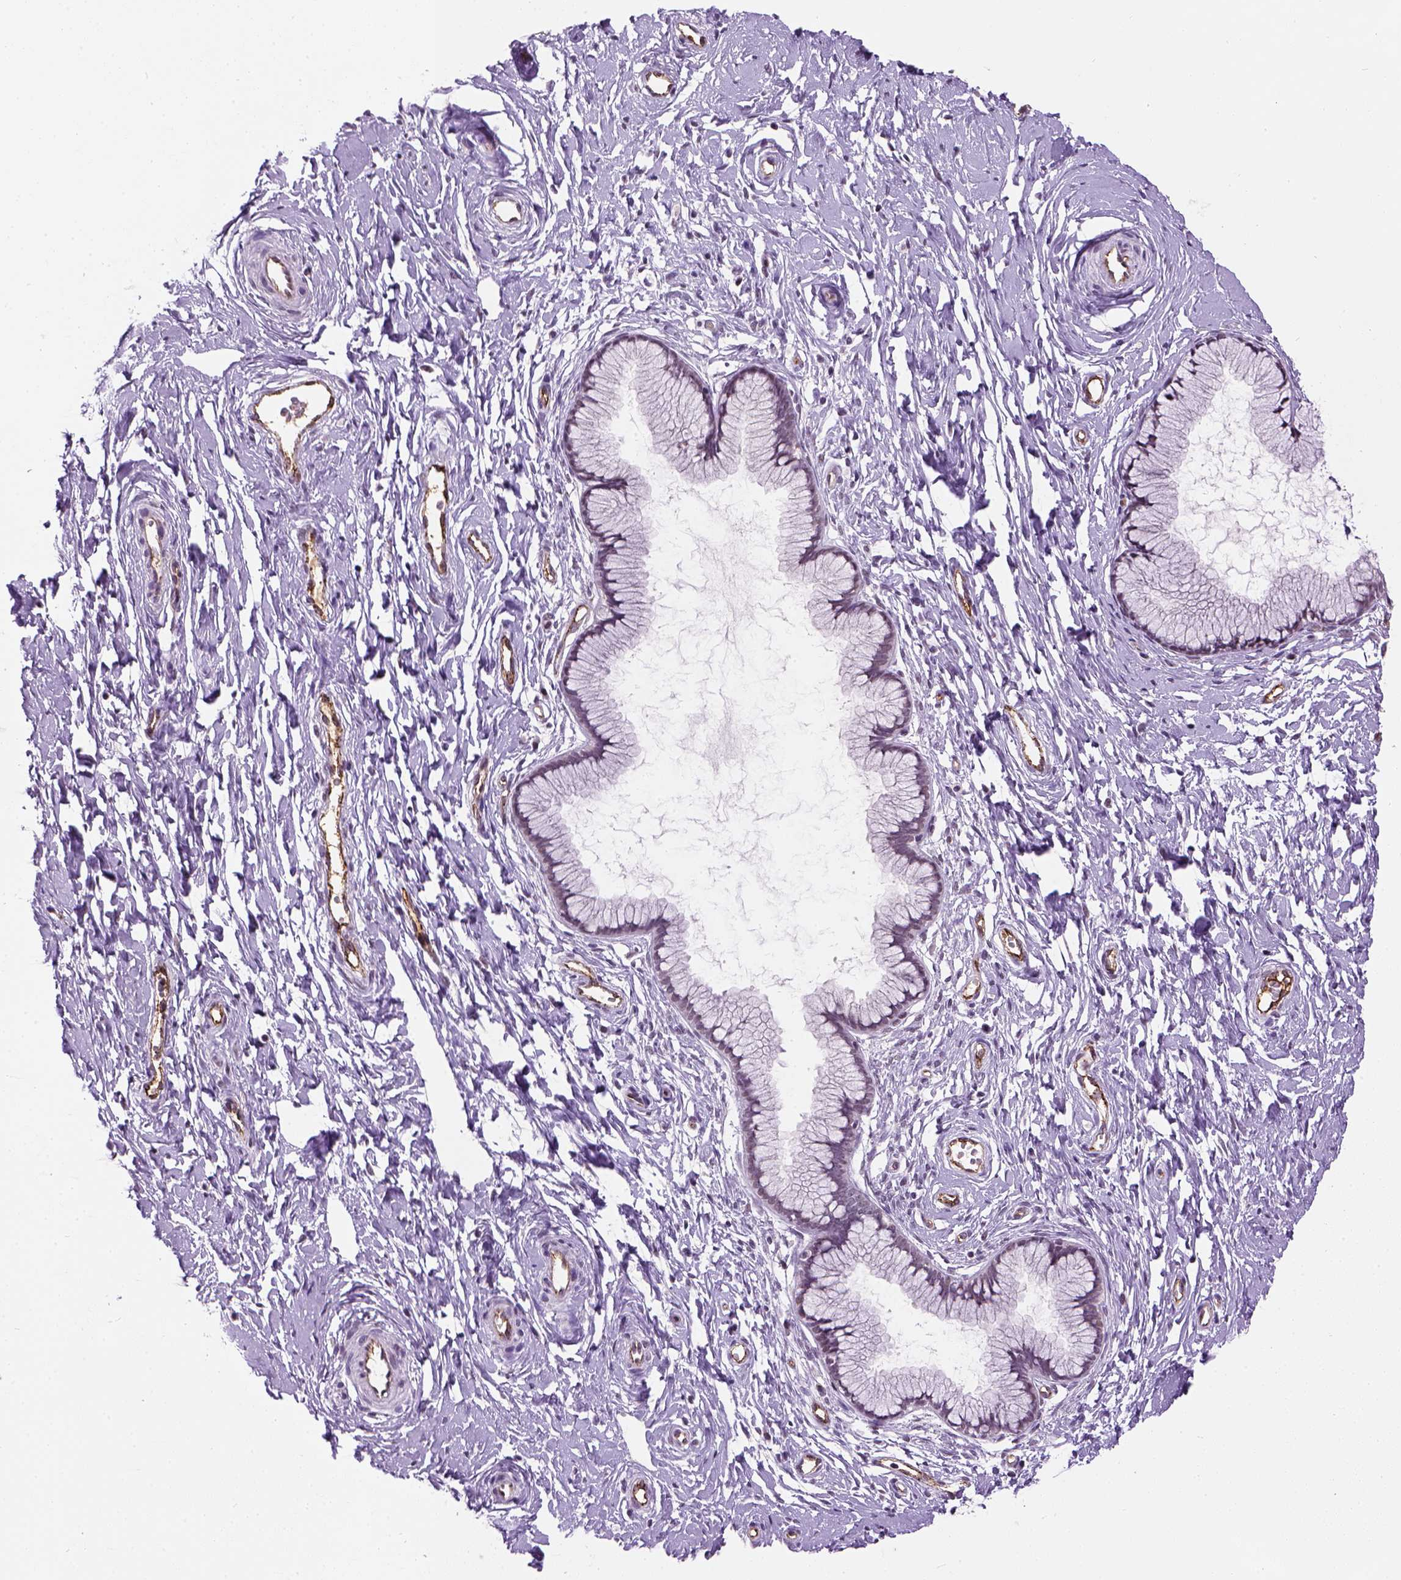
{"staining": {"intensity": "negative", "quantity": "none", "location": "none"}, "tissue": "cervix", "cell_type": "Glandular cells", "image_type": "normal", "snomed": [{"axis": "morphology", "description": "Normal tissue, NOS"}, {"axis": "topography", "description": "Cervix"}], "caption": "Glandular cells are negative for brown protein staining in normal cervix. (DAB immunohistochemistry with hematoxylin counter stain).", "gene": "VWF", "patient": {"sex": "female", "age": 40}}